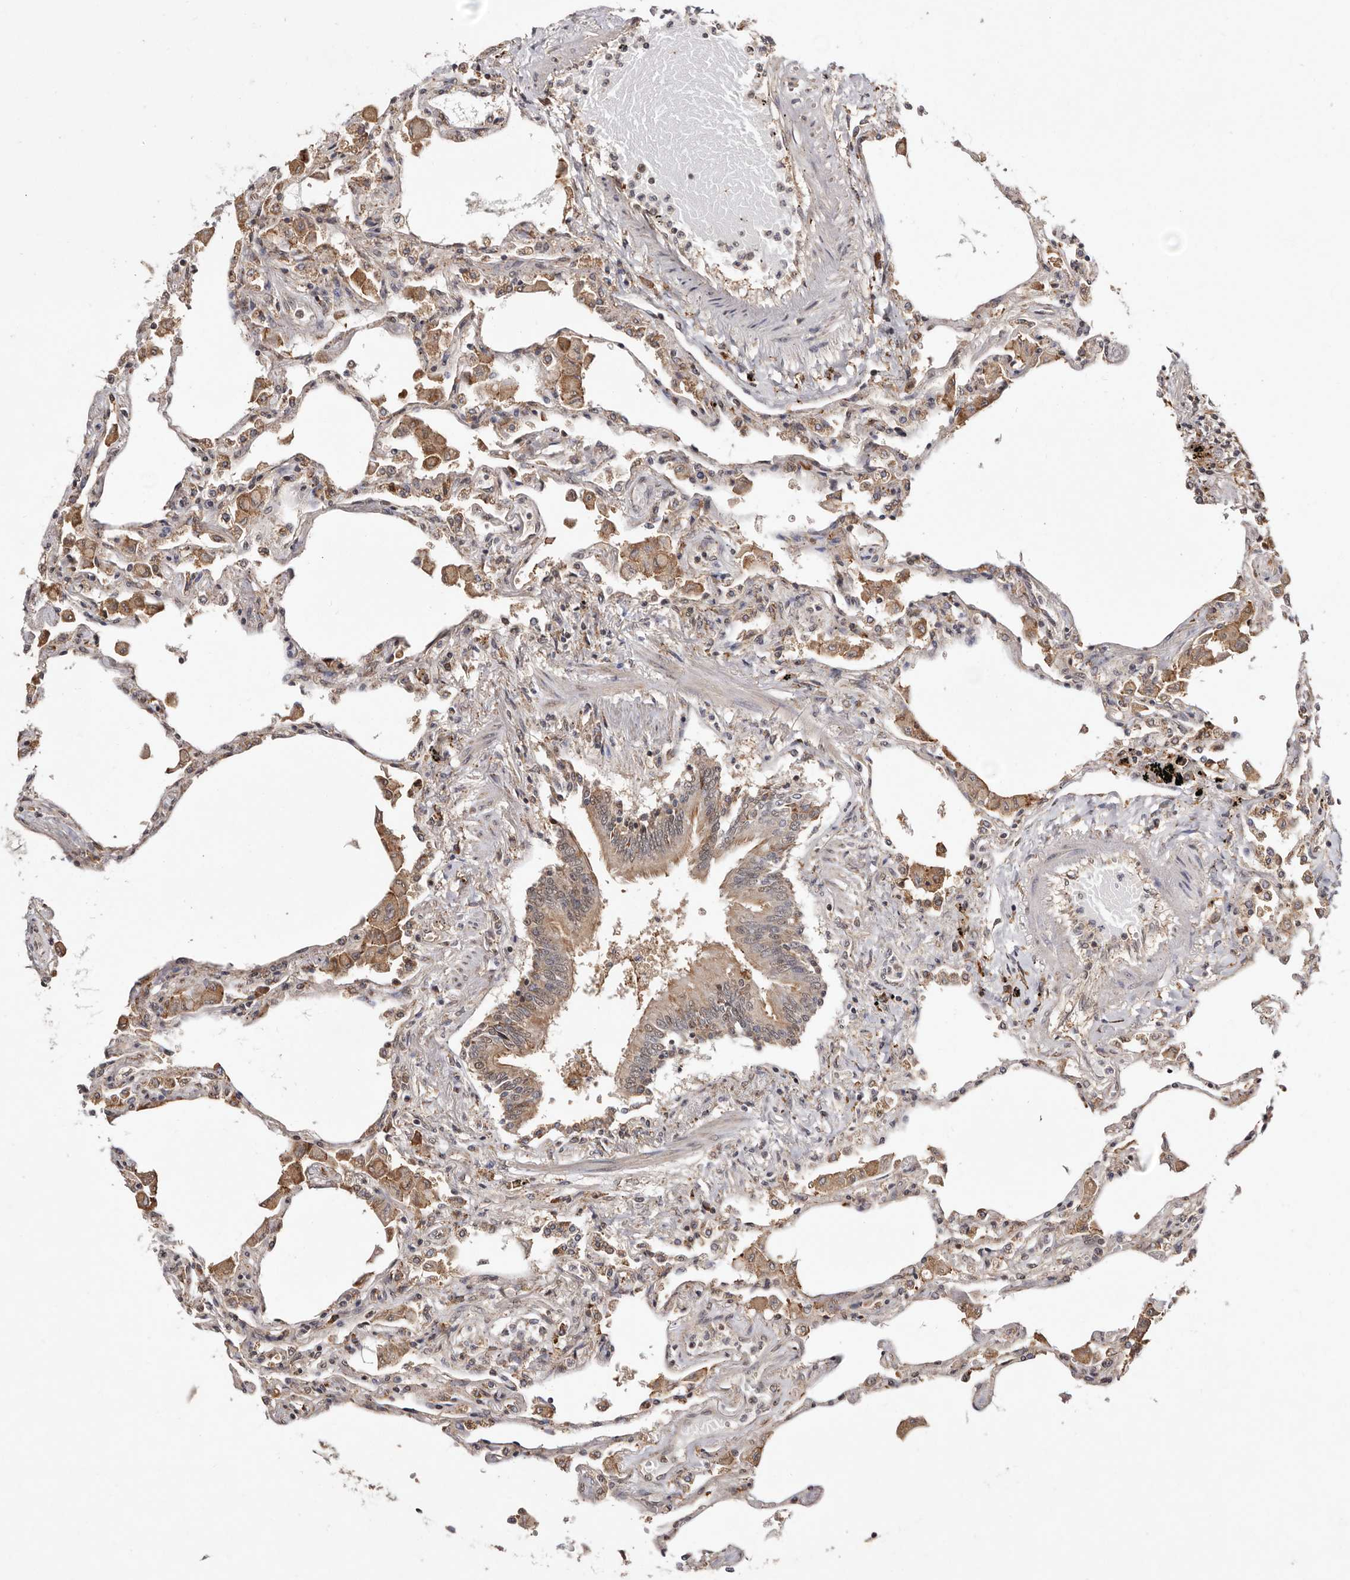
{"staining": {"intensity": "moderate", "quantity": "<25%", "location": "cytoplasmic/membranous"}, "tissue": "lung", "cell_type": "Alveolar cells", "image_type": "normal", "snomed": [{"axis": "morphology", "description": "Normal tissue, NOS"}, {"axis": "topography", "description": "Bronchus"}, {"axis": "topography", "description": "Lung"}], "caption": "Lung stained for a protein demonstrates moderate cytoplasmic/membranous positivity in alveolar cells. The staining was performed using DAB (3,3'-diaminobenzidine), with brown indicating positive protein expression. Nuclei are stained blue with hematoxylin.", "gene": "RRM2B", "patient": {"sex": "female", "age": 49}}